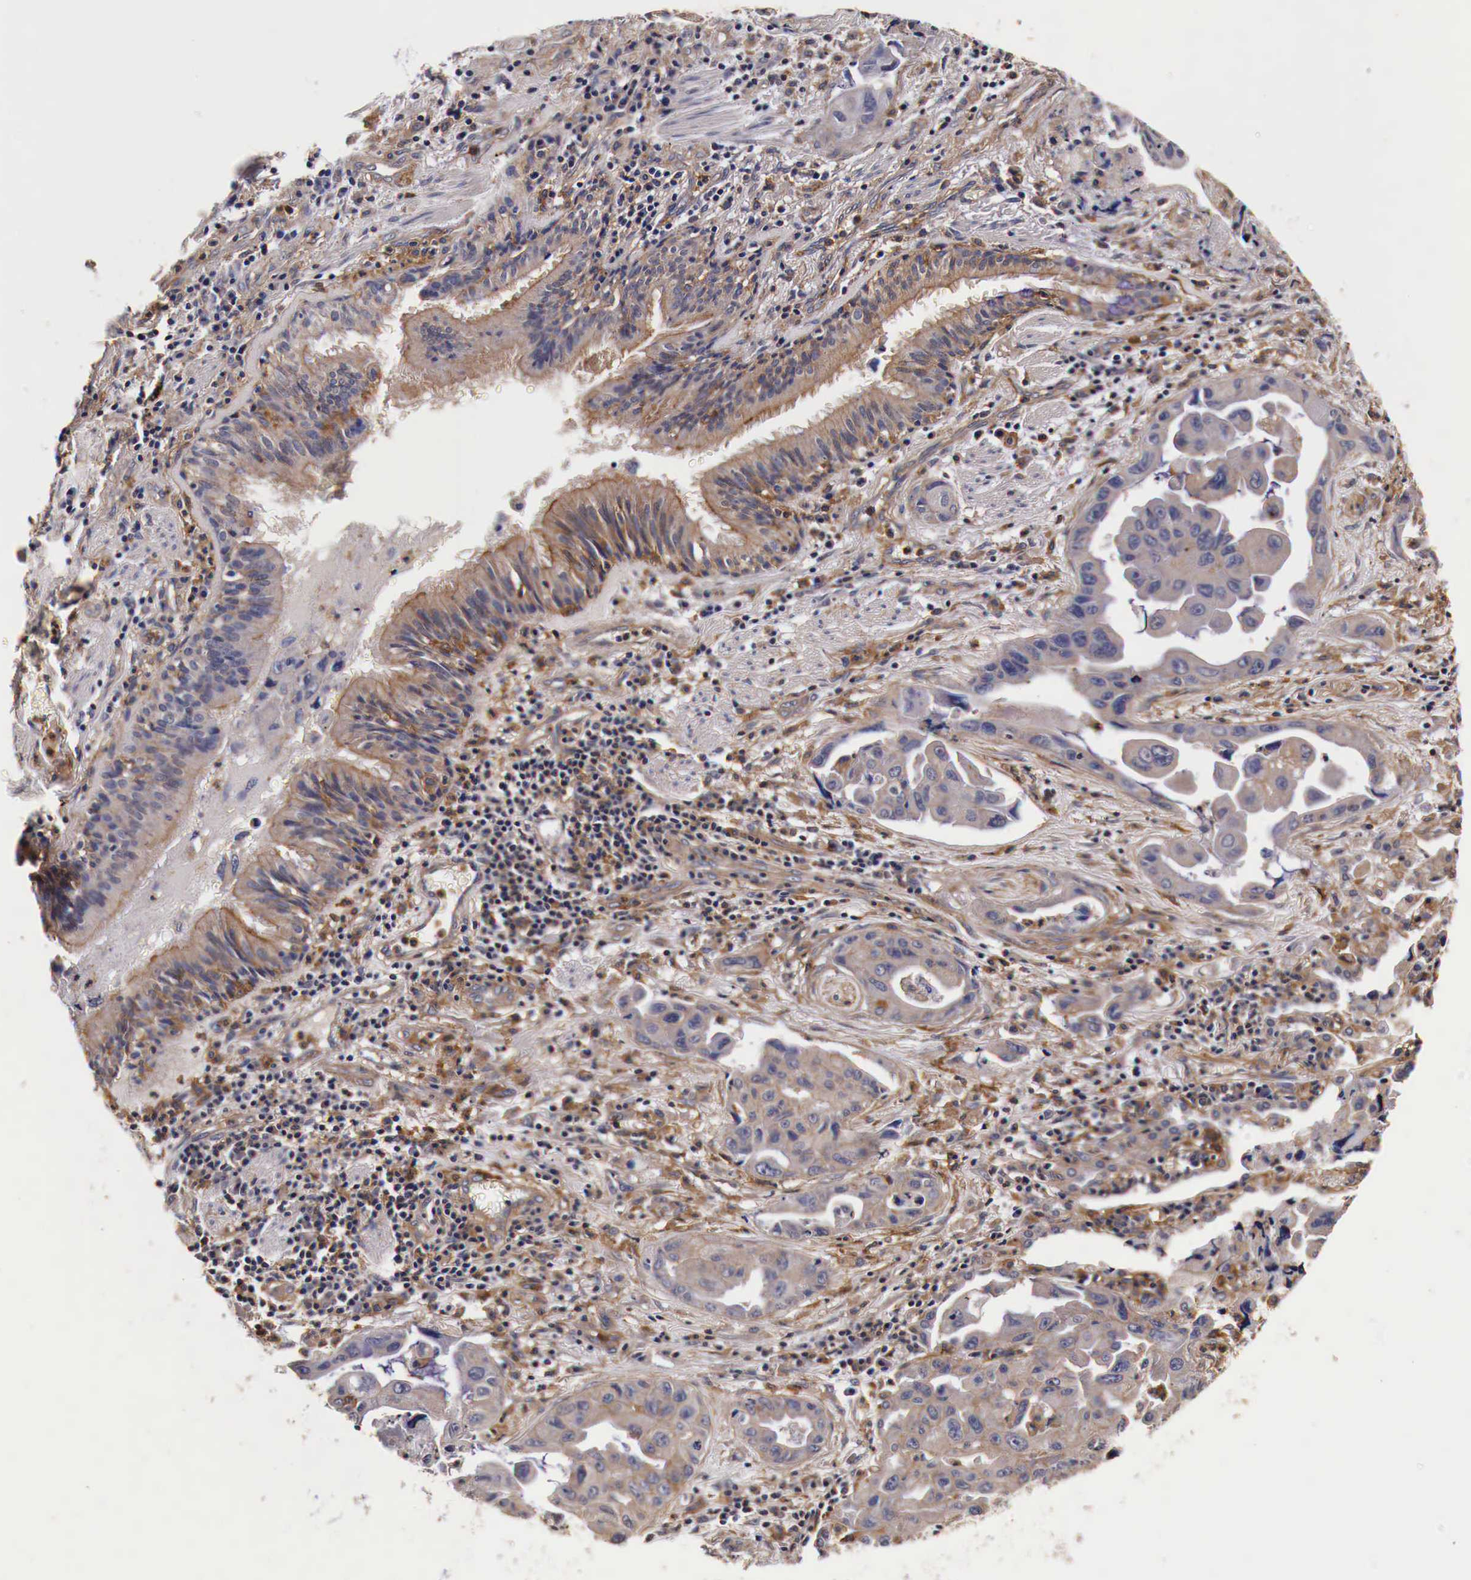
{"staining": {"intensity": "weak", "quantity": "25%-75%", "location": "cytoplasmic/membranous"}, "tissue": "lung cancer", "cell_type": "Tumor cells", "image_type": "cancer", "snomed": [{"axis": "morphology", "description": "Adenocarcinoma, NOS"}, {"axis": "topography", "description": "Lung"}], "caption": "This is a micrograph of immunohistochemistry (IHC) staining of lung adenocarcinoma, which shows weak positivity in the cytoplasmic/membranous of tumor cells.", "gene": "RP2", "patient": {"sex": "male", "age": 64}}